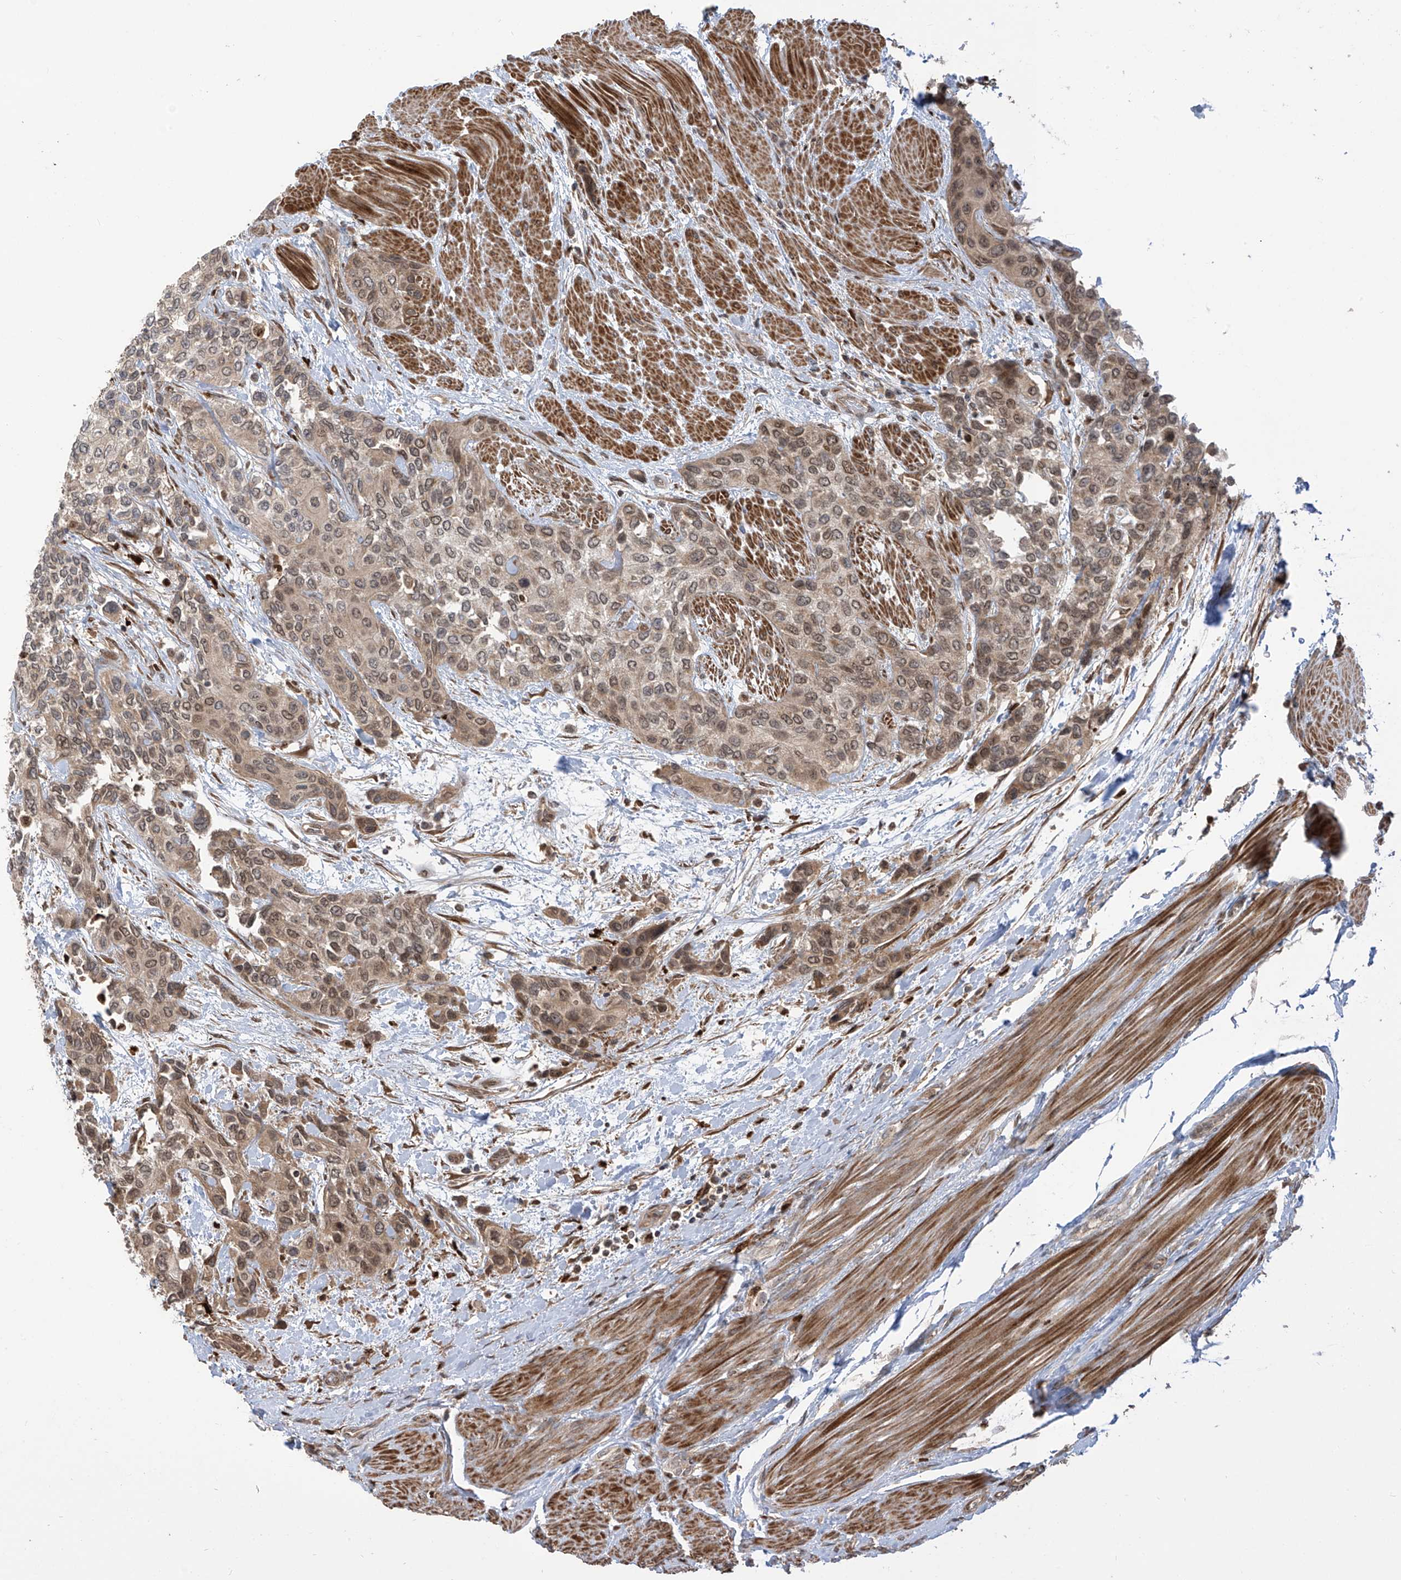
{"staining": {"intensity": "weak", "quantity": ">75%", "location": "cytoplasmic/membranous,nuclear"}, "tissue": "urothelial cancer", "cell_type": "Tumor cells", "image_type": "cancer", "snomed": [{"axis": "morphology", "description": "Normal tissue, NOS"}, {"axis": "morphology", "description": "Urothelial carcinoma, High grade"}, {"axis": "topography", "description": "Vascular tissue"}, {"axis": "topography", "description": "Urinary bladder"}], "caption": "Urothelial carcinoma (high-grade) stained with DAB IHC shows low levels of weak cytoplasmic/membranous and nuclear expression in about >75% of tumor cells.", "gene": "ATAD2B", "patient": {"sex": "female", "age": 56}}